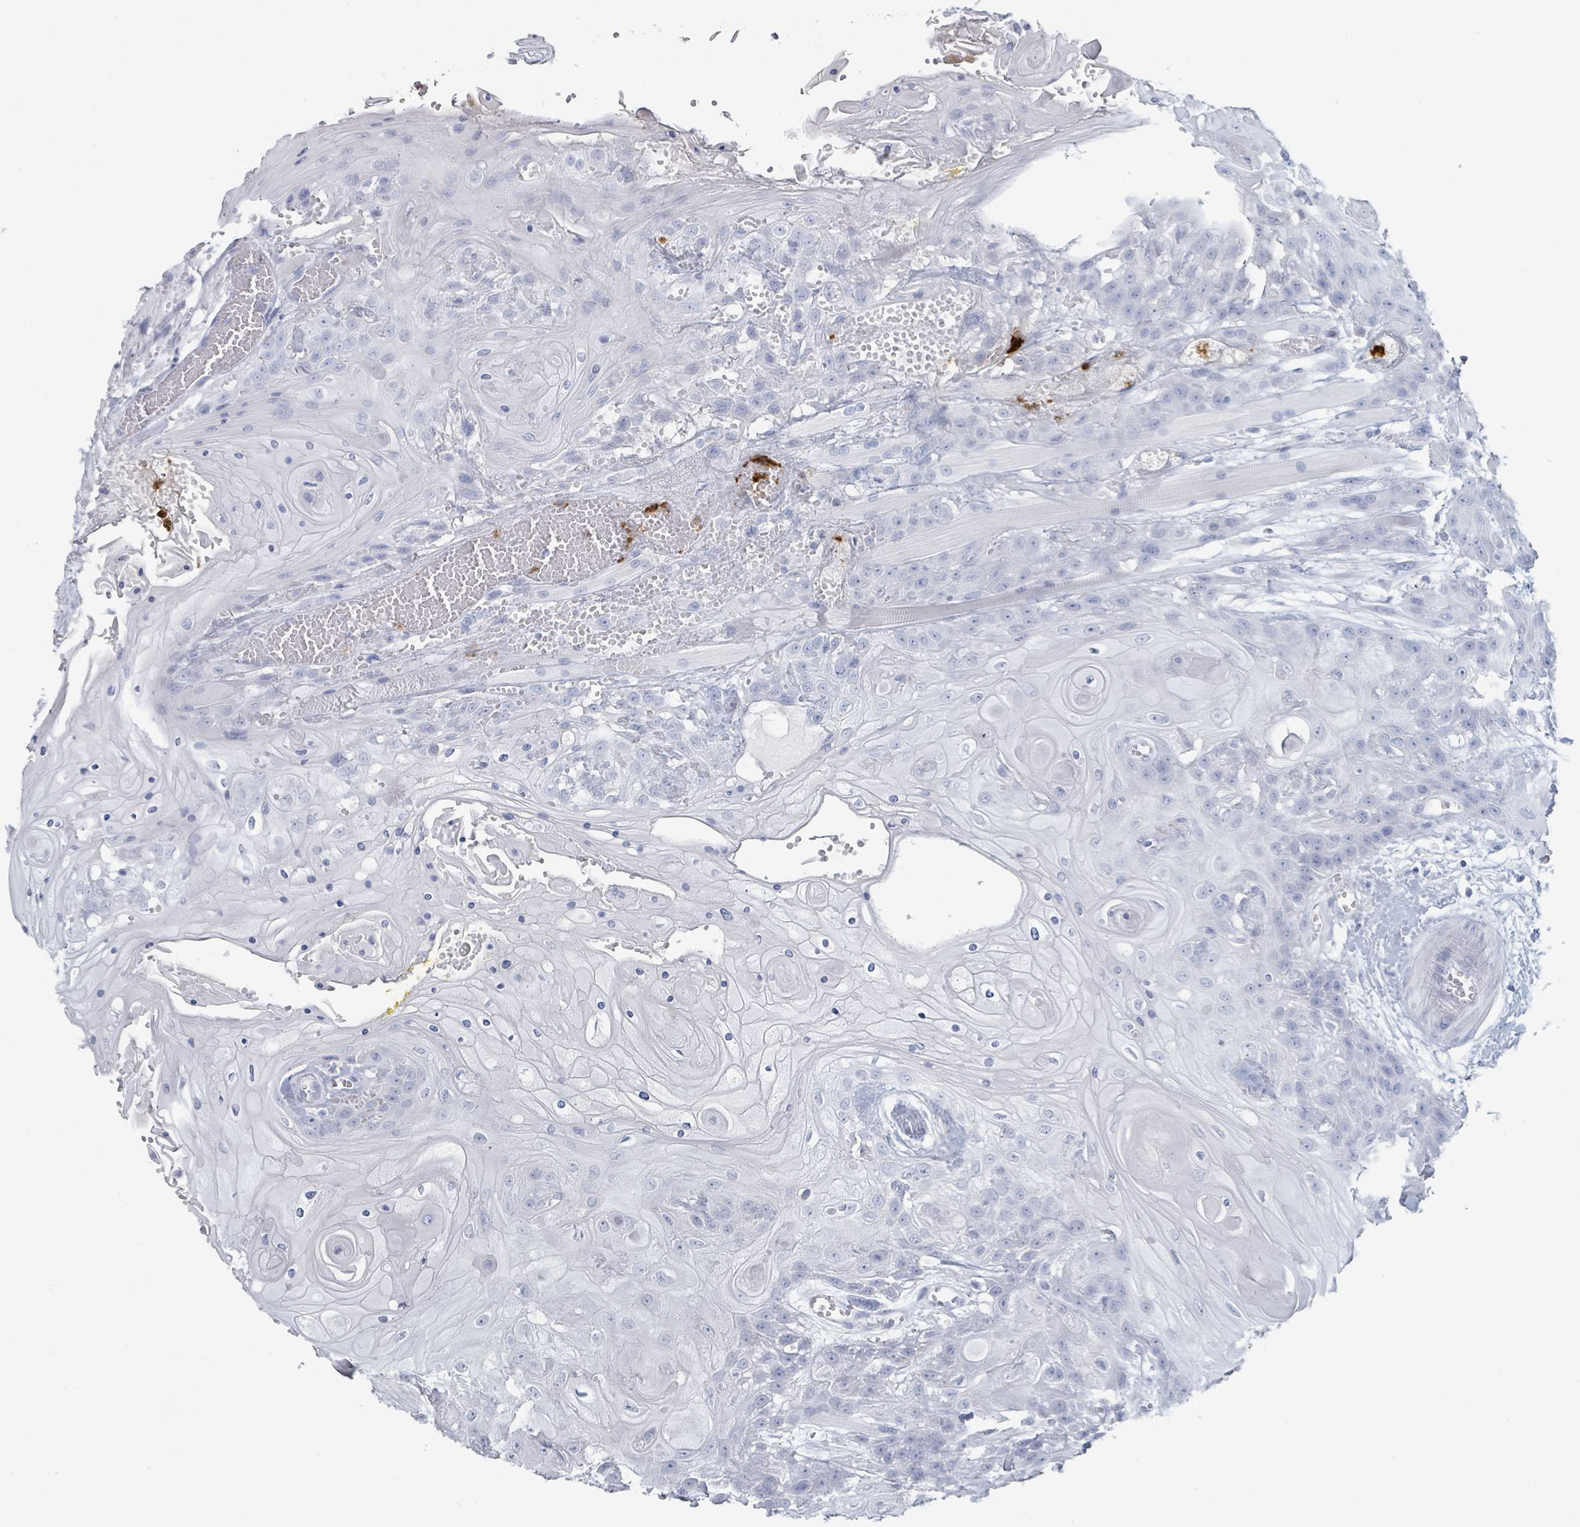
{"staining": {"intensity": "negative", "quantity": "none", "location": "none"}, "tissue": "head and neck cancer", "cell_type": "Tumor cells", "image_type": "cancer", "snomed": [{"axis": "morphology", "description": "Squamous cell carcinoma, NOS"}, {"axis": "topography", "description": "Head-Neck"}], "caption": "There is no significant staining in tumor cells of head and neck cancer.", "gene": "DEFA4", "patient": {"sex": "female", "age": 43}}